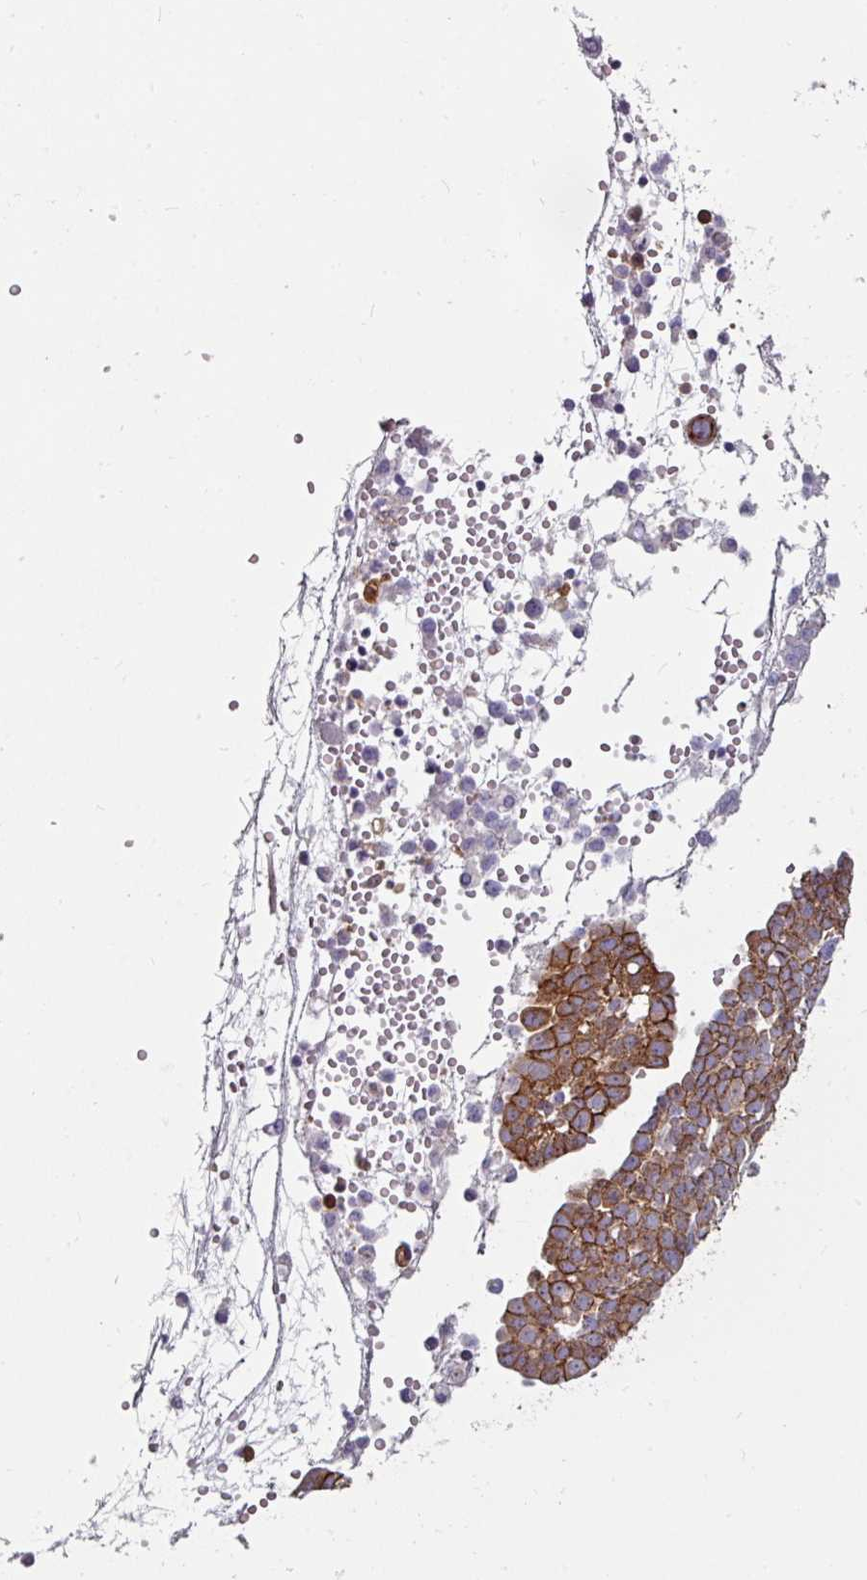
{"staining": {"intensity": "moderate", "quantity": ">75%", "location": "cytoplasmic/membranous"}, "tissue": "ovarian cancer", "cell_type": "Tumor cells", "image_type": "cancer", "snomed": [{"axis": "morphology", "description": "Cystadenocarcinoma, serous, NOS"}, {"axis": "topography", "description": "Soft tissue"}, {"axis": "topography", "description": "Ovary"}], "caption": "Serous cystadenocarcinoma (ovarian) was stained to show a protein in brown. There is medium levels of moderate cytoplasmic/membranous expression in approximately >75% of tumor cells.", "gene": "JUP", "patient": {"sex": "female", "age": 57}}